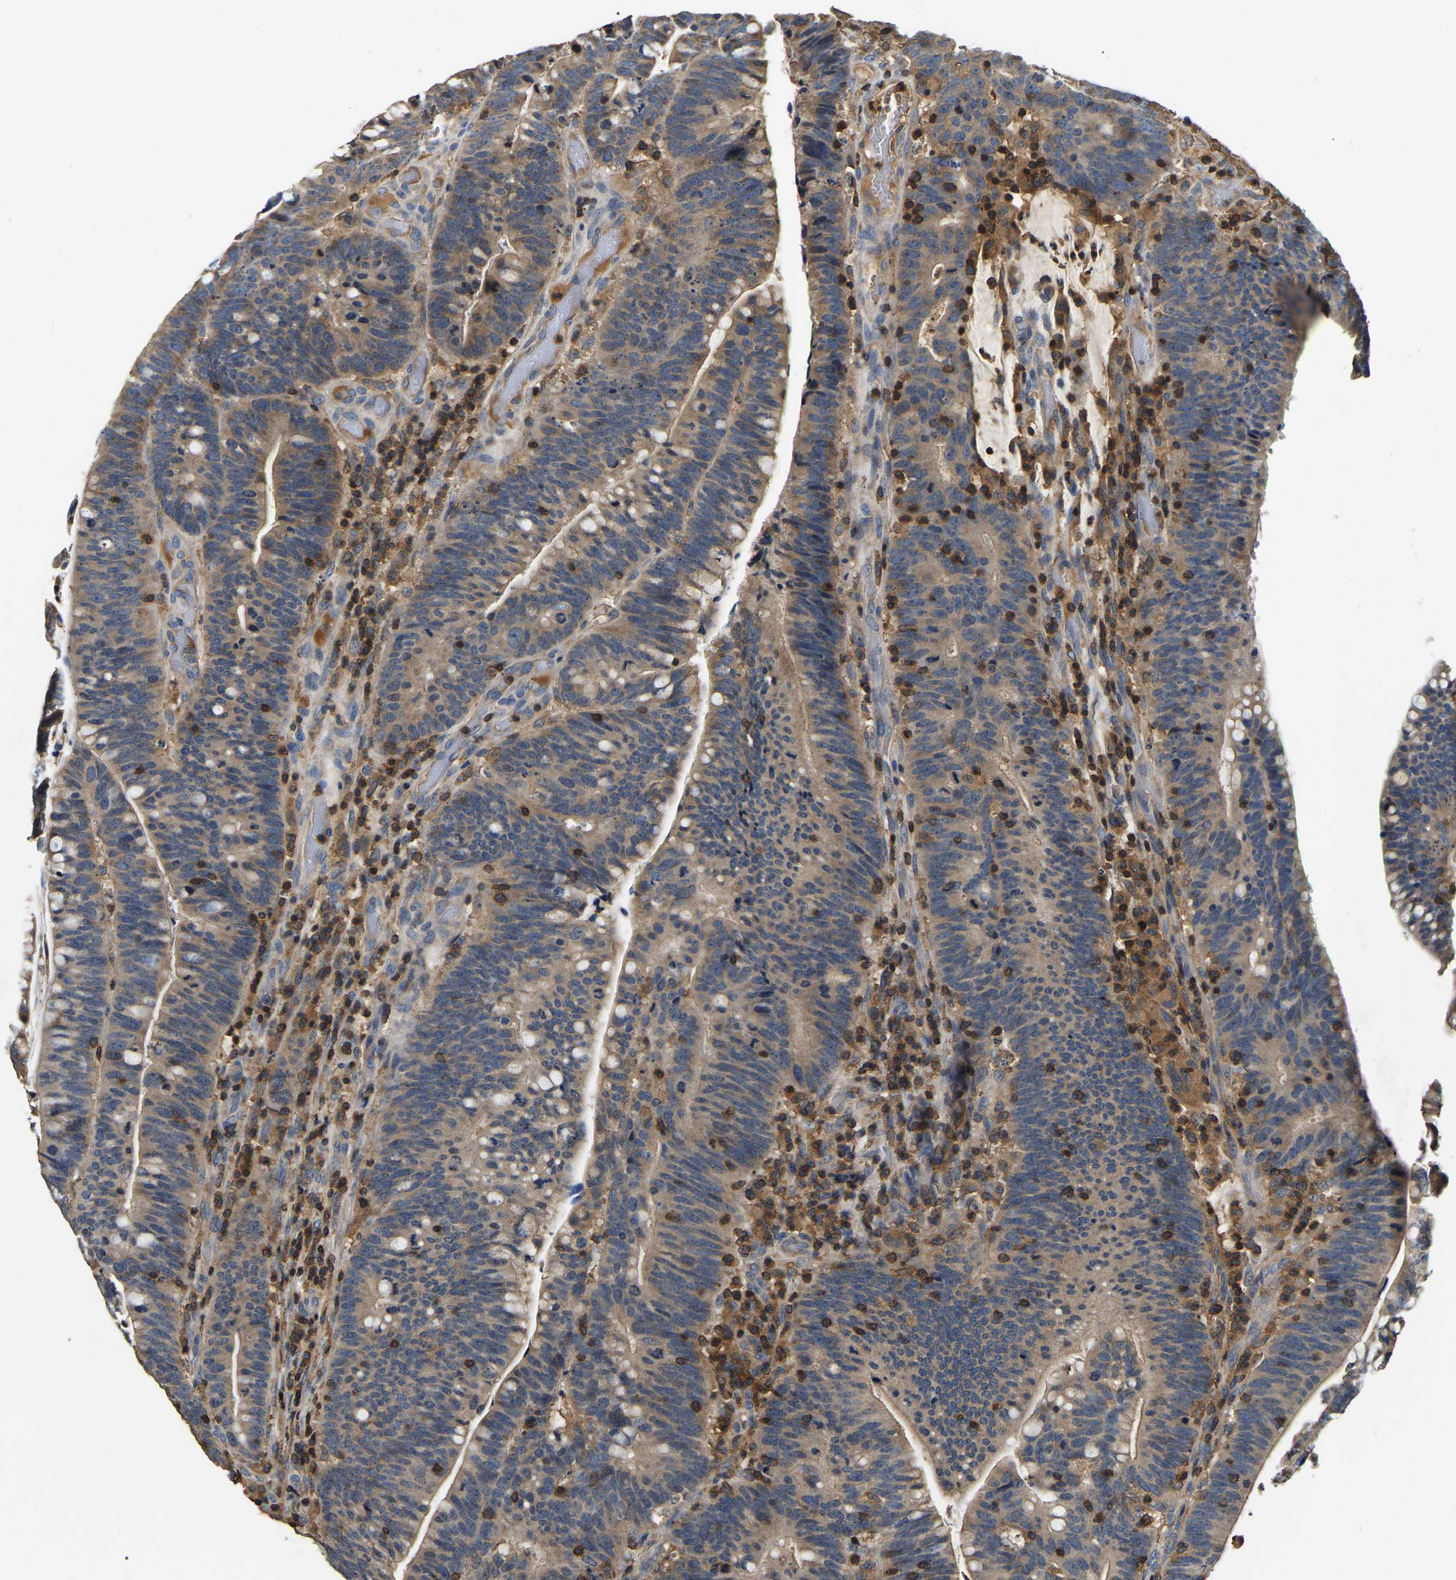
{"staining": {"intensity": "weak", "quantity": ">75%", "location": "cytoplasmic/membranous"}, "tissue": "colorectal cancer", "cell_type": "Tumor cells", "image_type": "cancer", "snomed": [{"axis": "morphology", "description": "Normal tissue, NOS"}, {"axis": "morphology", "description": "Adenocarcinoma, NOS"}, {"axis": "topography", "description": "Colon"}], "caption": "Weak cytoplasmic/membranous expression for a protein is identified in about >75% of tumor cells of adenocarcinoma (colorectal) using IHC.", "gene": "SMPD2", "patient": {"sex": "female", "age": 66}}